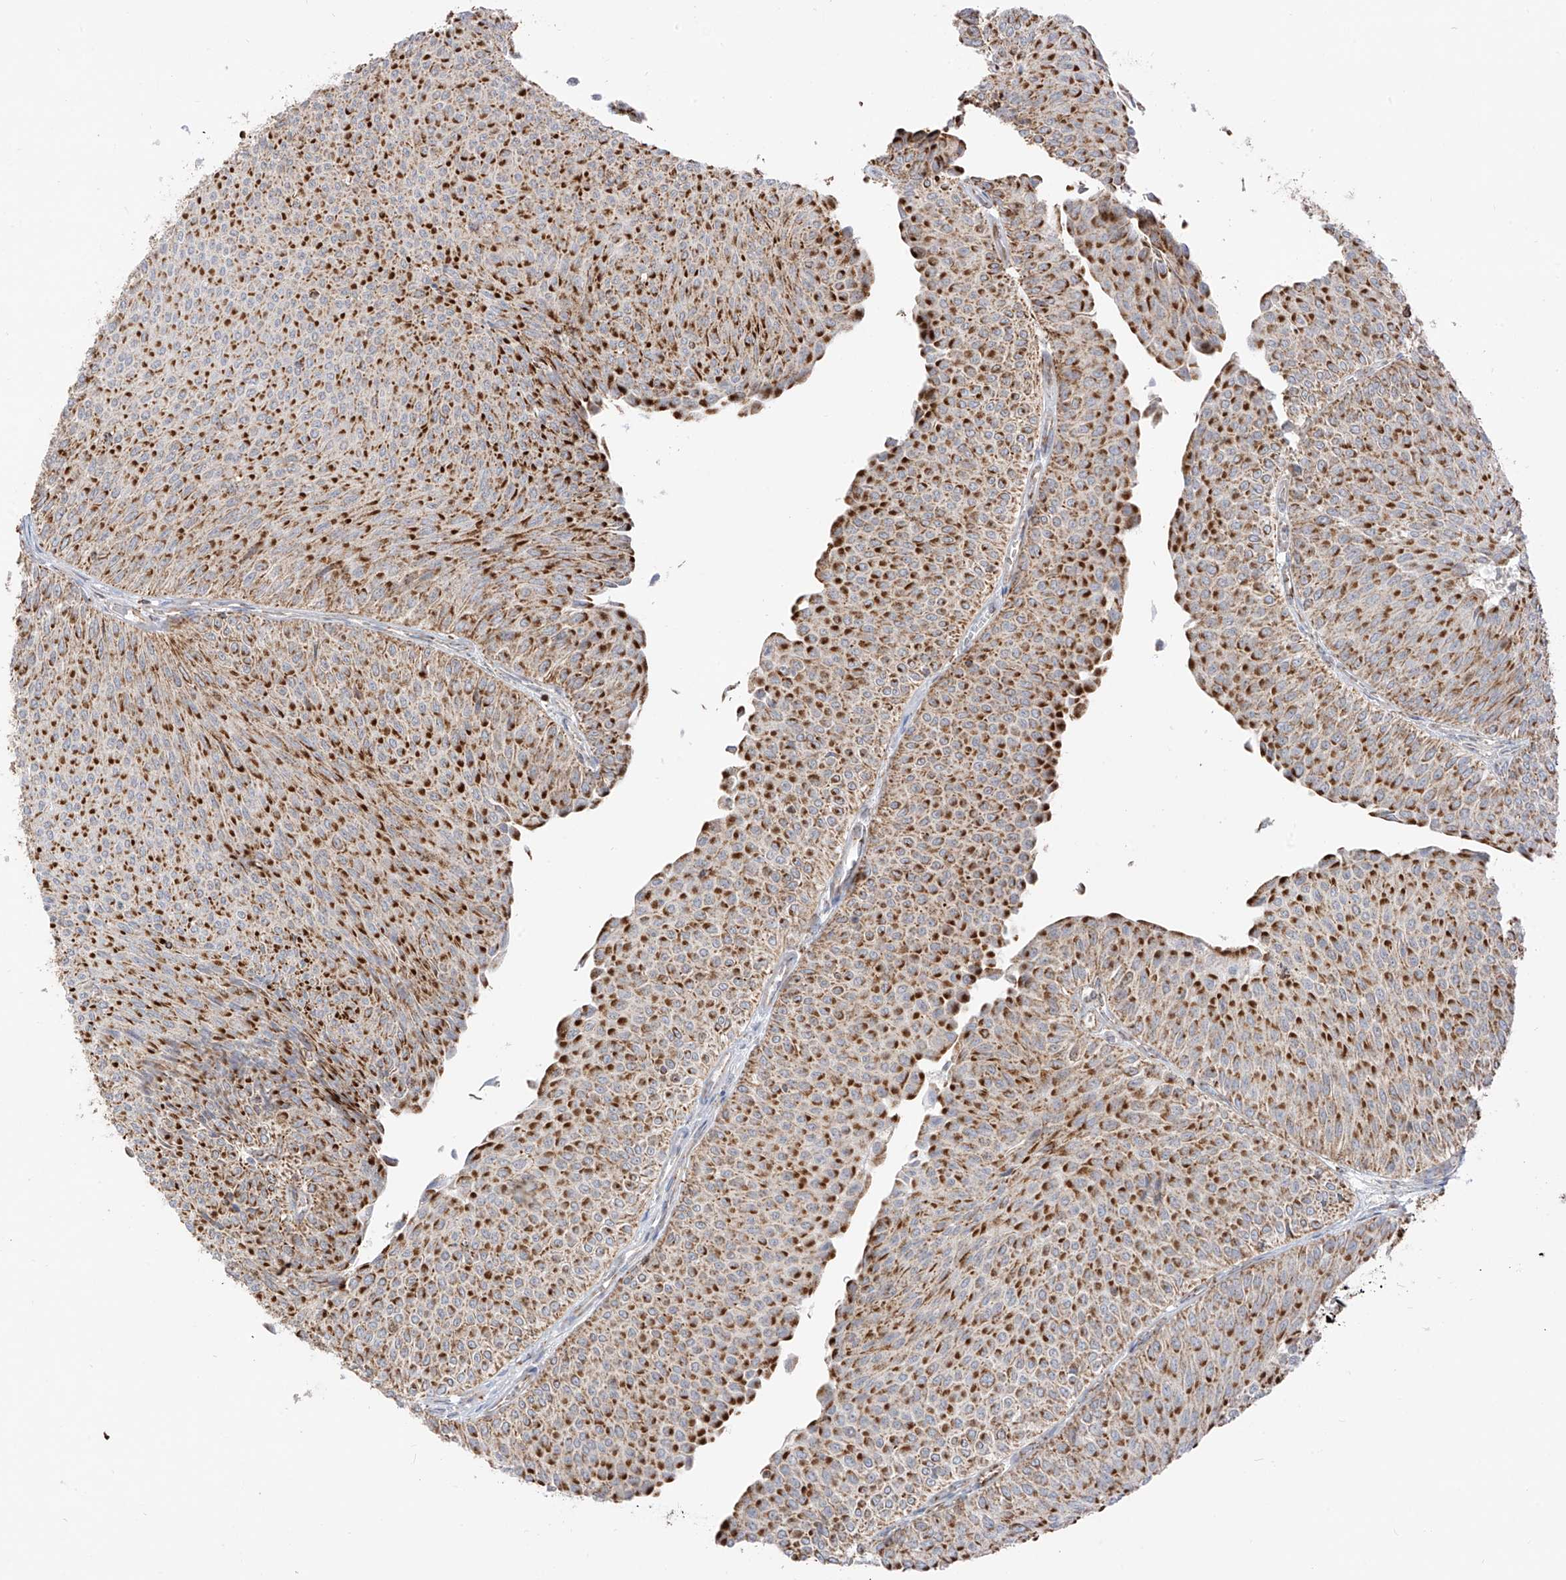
{"staining": {"intensity": "strong", "quantity": ">75%", "location": "cytoplasmic/membranous"}, "tissue": "urothelial cancer", "cell_type": "Tumor cells", "image_type": "cancer", "snomed": [{"axis": "morphology", "description": "Urothelial carcinoma, Low grade"}, {"axis": "topography", "description": "Urinary bladder"}], "caption": "Protein positivity by immunohistochemistry (IHC) demonstrates strong cytoplasmic/membranous expression in approximately >75% of tumor cells in urothelial cancer.", "gene": "ETHE1", "patient": {"sex": "male", "age": 78}}